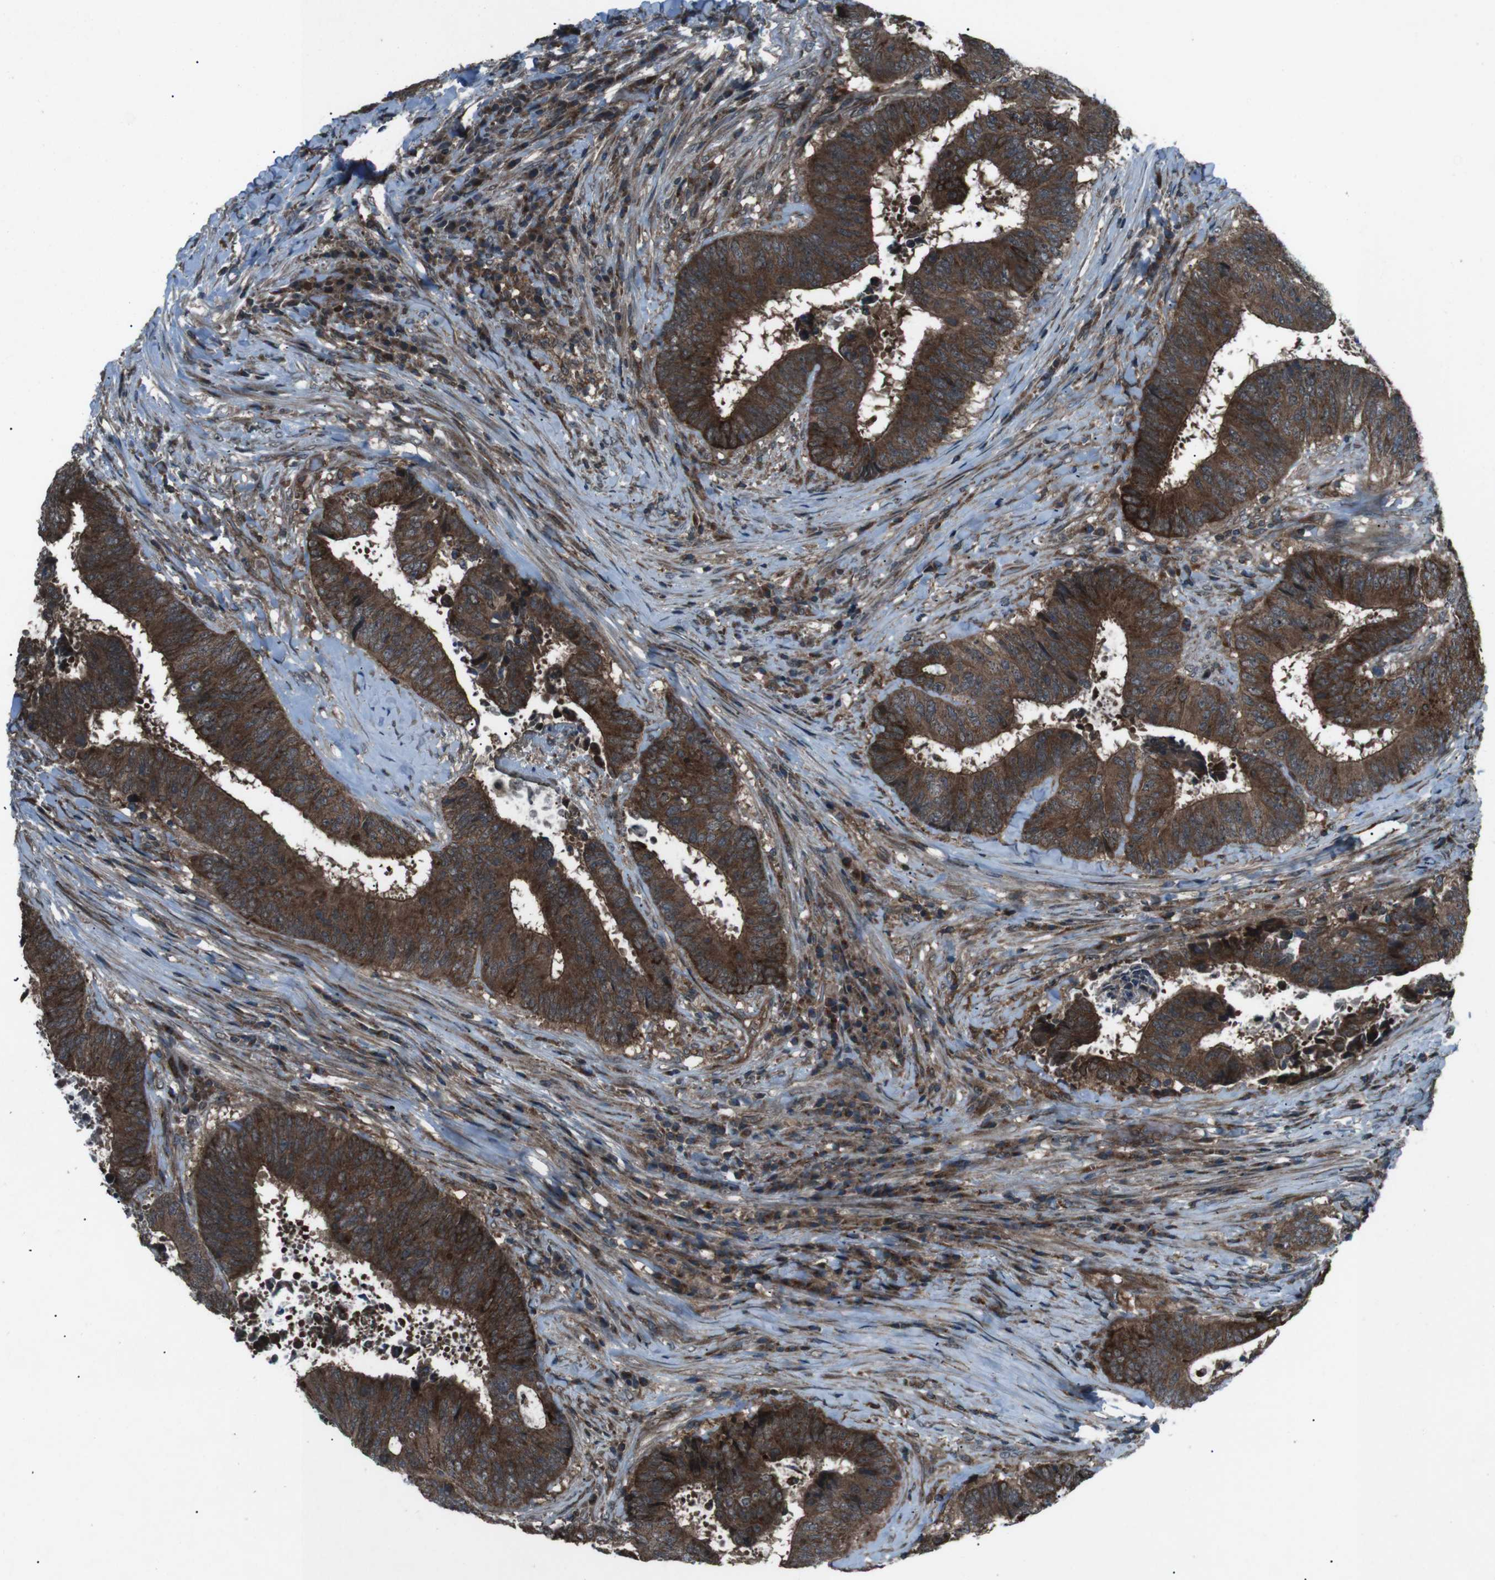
{"staining": {"intensity": "strong", "quantity": ">75%", "location": "cytoplasmic/membranous"}, "tissue": "colorectal cancer", "cell_type": "Tumor cells", "image_type": "cancer", "snomed": [{"axis": "morphology", "description": "Adenocarcinoma, NOS"}, {"axis": "topography", "description": "Rectum"}], "caption": "Immunohistochemistry photomicrograph of neoplastic tissue: colorectal cancer stained using immunohistochemistry (IHC) displays high levels of strong protein expression localized specifically in the cytoplasmic/membranous of tumor cells, appearing as a cytoplasmic/membranous brown color.", "gene": "SLC27A4", "patient": {"sex": "male", "age": 72}}